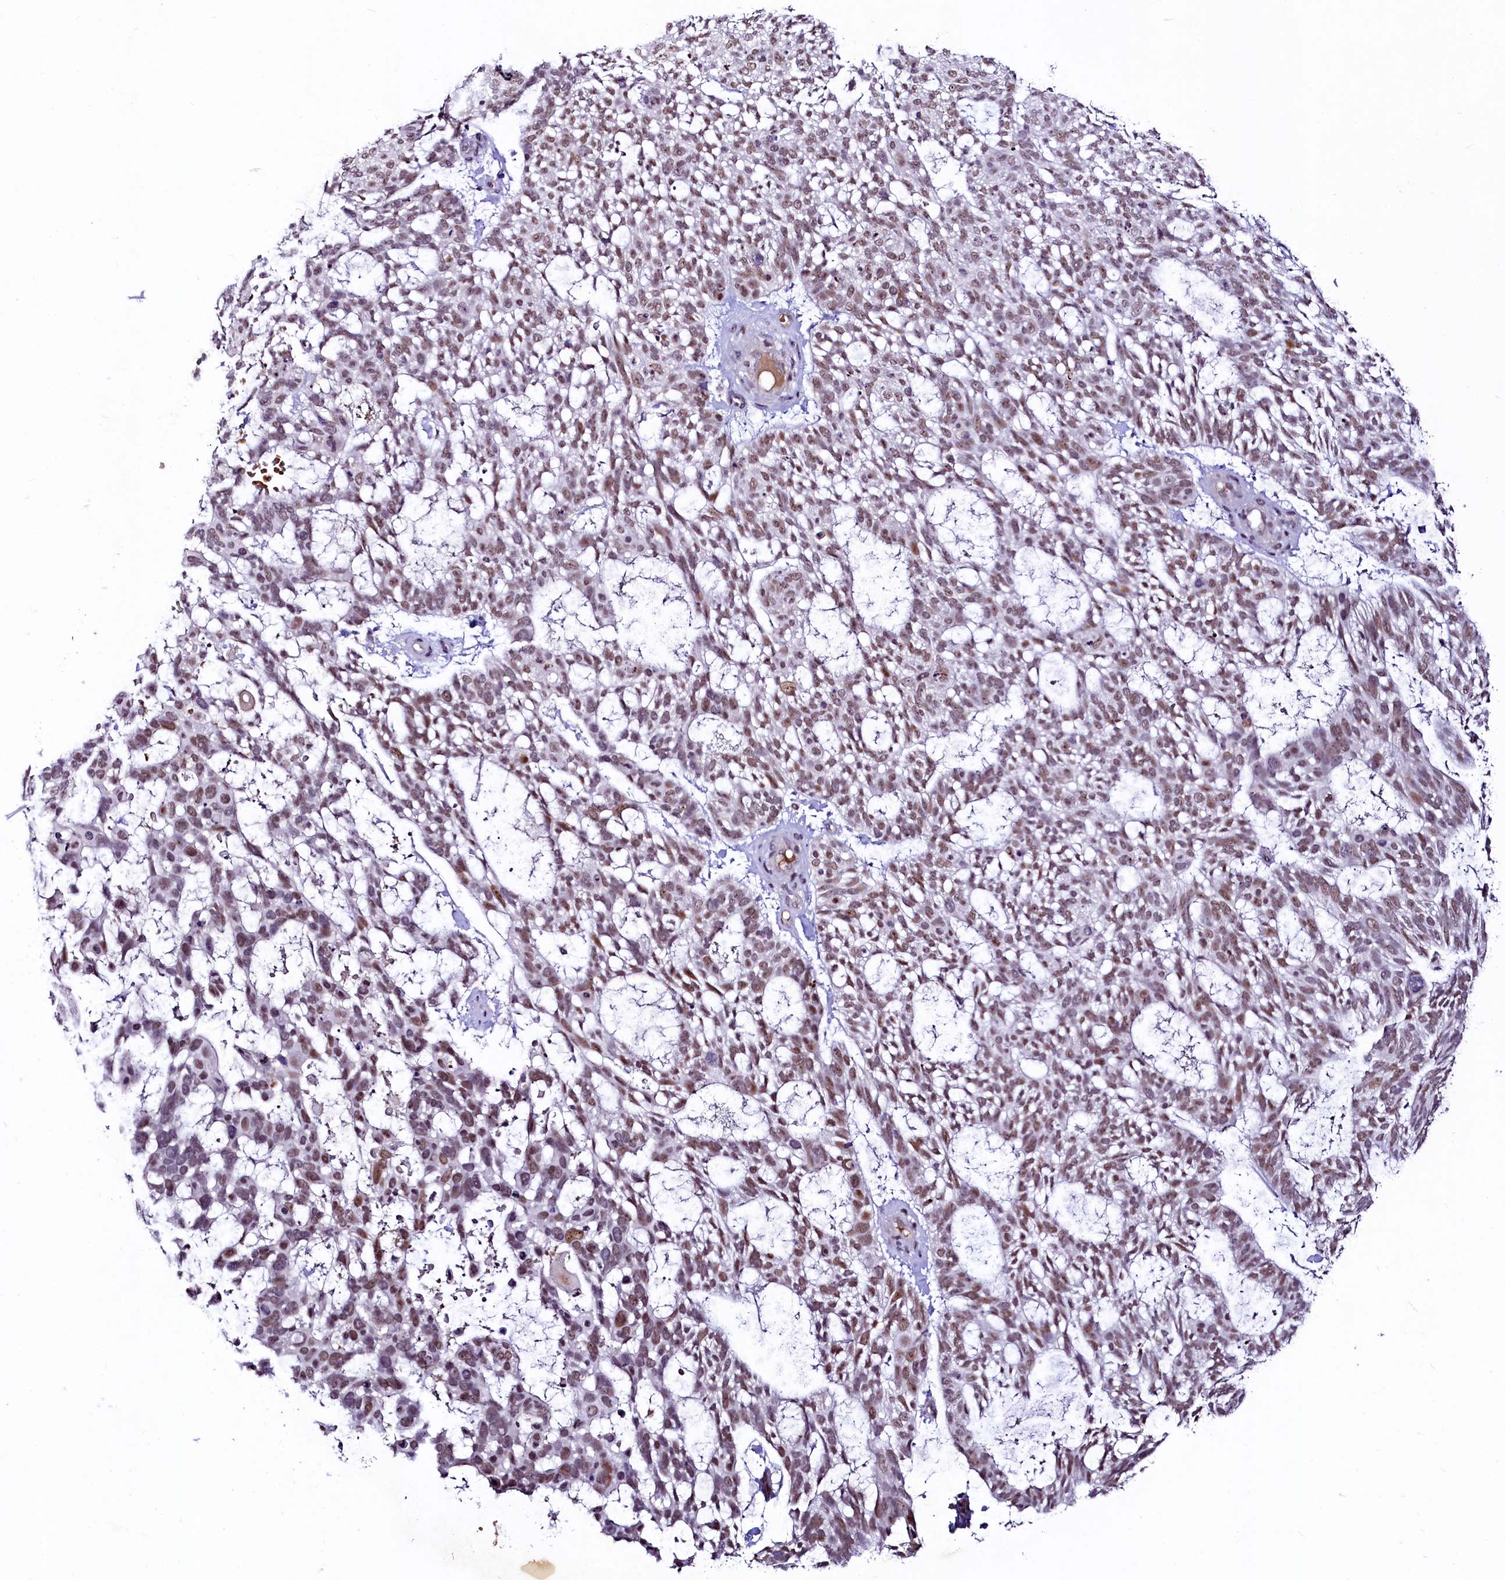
{"staining": {"intensity": "moderate", "quantity": ">75%", "location": "nuclear"}, "tissue": "skin cancer", "cell_type": "Tumor cells", "image_type": "cancer", "snomed": [{"axis": "morphology", "description": "Basal cell carcinoma"}, {"axis": "topography", "description": "Skin"}], "caption": "An image of skin cancer stained for a protein shows moderate nuclear brown staining in tumor cells.", "gene": "LEUTX", "patient": {"sex": "male", "age": 88}}